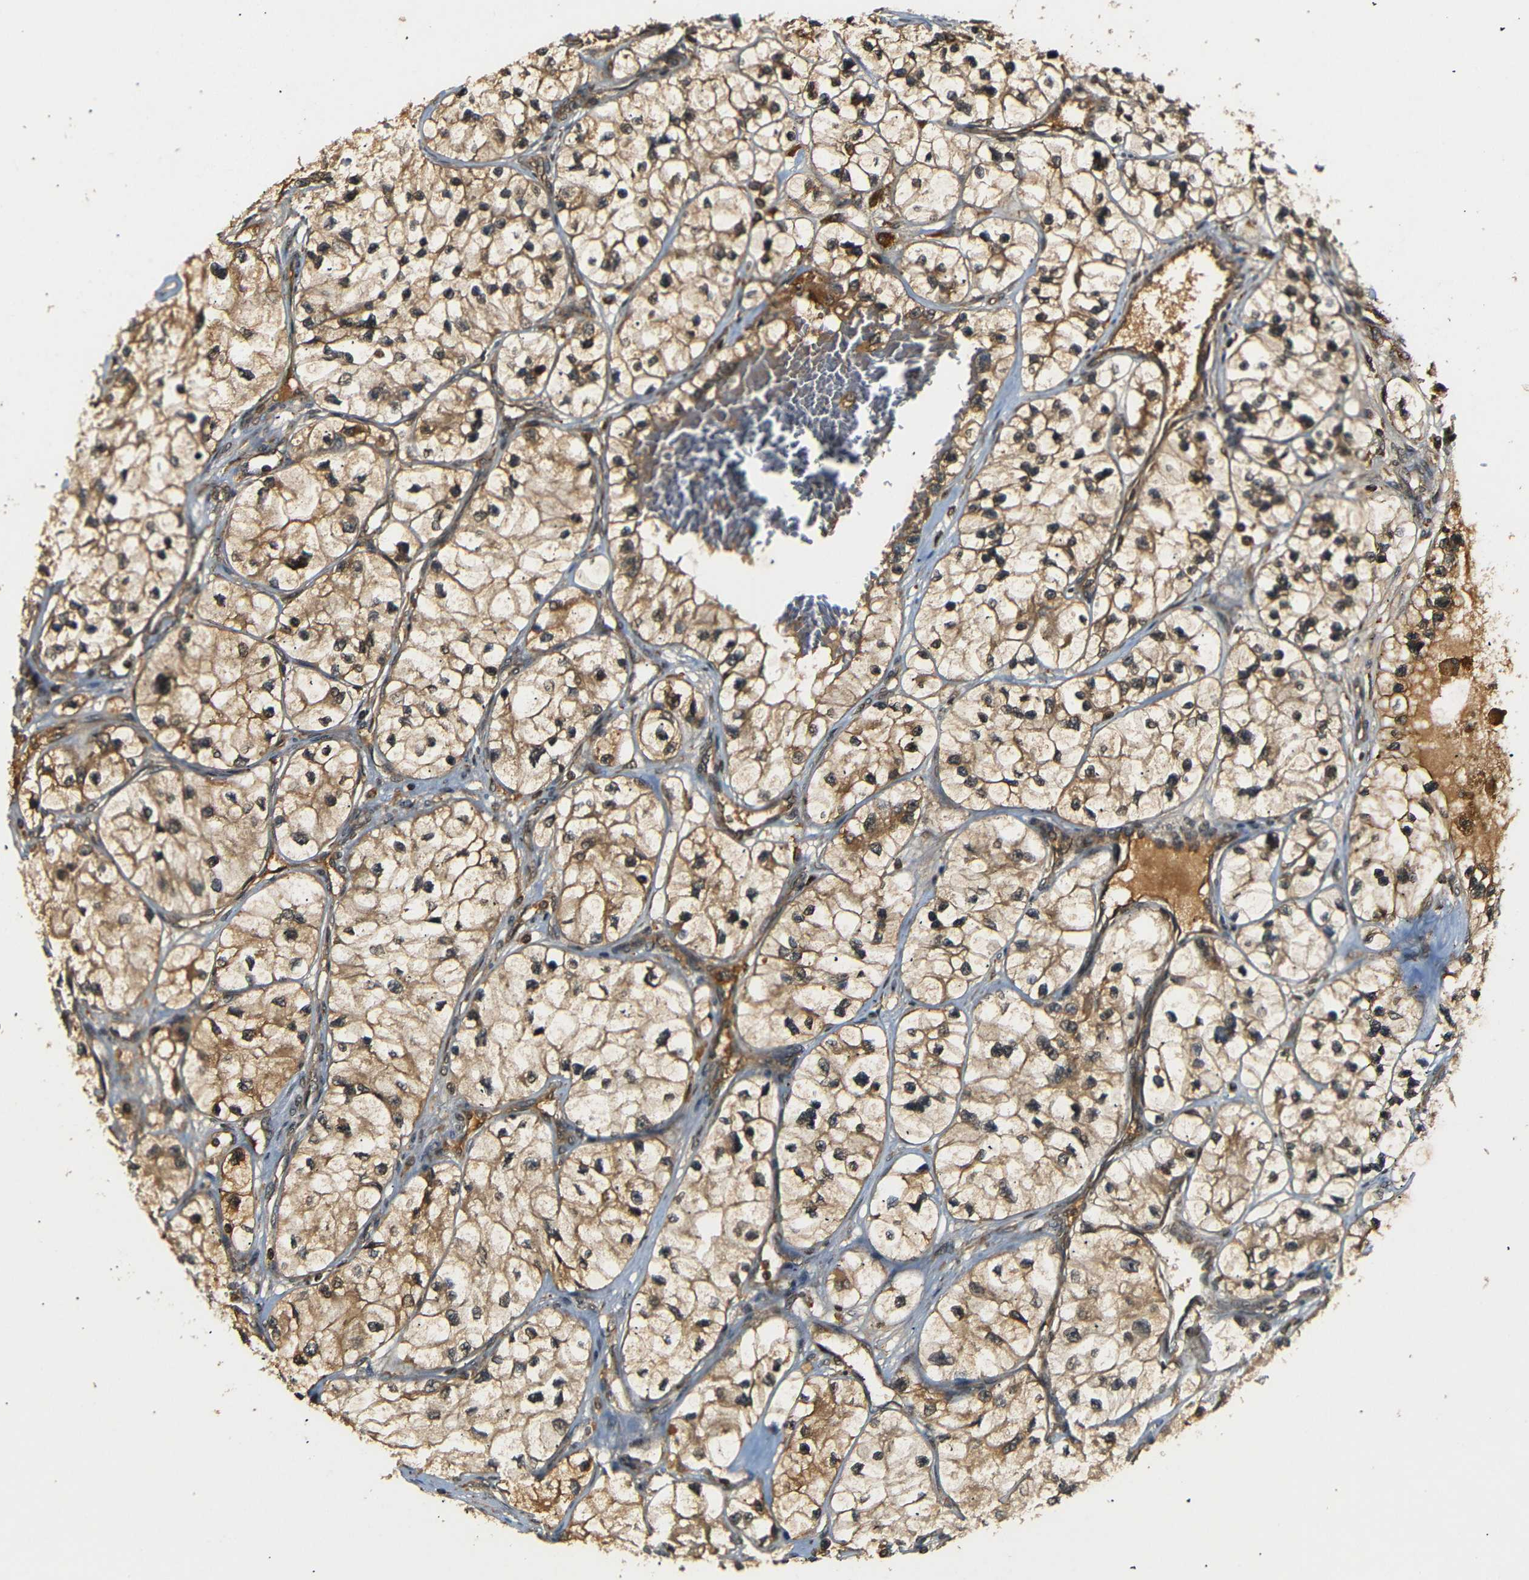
{"staining": {"intensity": "moderate", "quantity": ">75%", "location": "cytoplasmic/membranous"}, "tissue": "renal cancer", "cell_type": "Tumor cells", "image_type": "cancer", "snomed": [{"axis": "morphology", "description": "Adenocarcinoma, NOS"}, {"axis": "topography", "description": "Kidney"}], "caption": "Tumor cells reveal moderate cytoplasmic/membranous positivity in approximately >75% of cells in renal adenocarcinoma. Immunohistochemistry stains the protein of interest in brown and the nuclei are stained blue.", "gene": "TANK", "patient": {"sex": "female", "age": 57}}